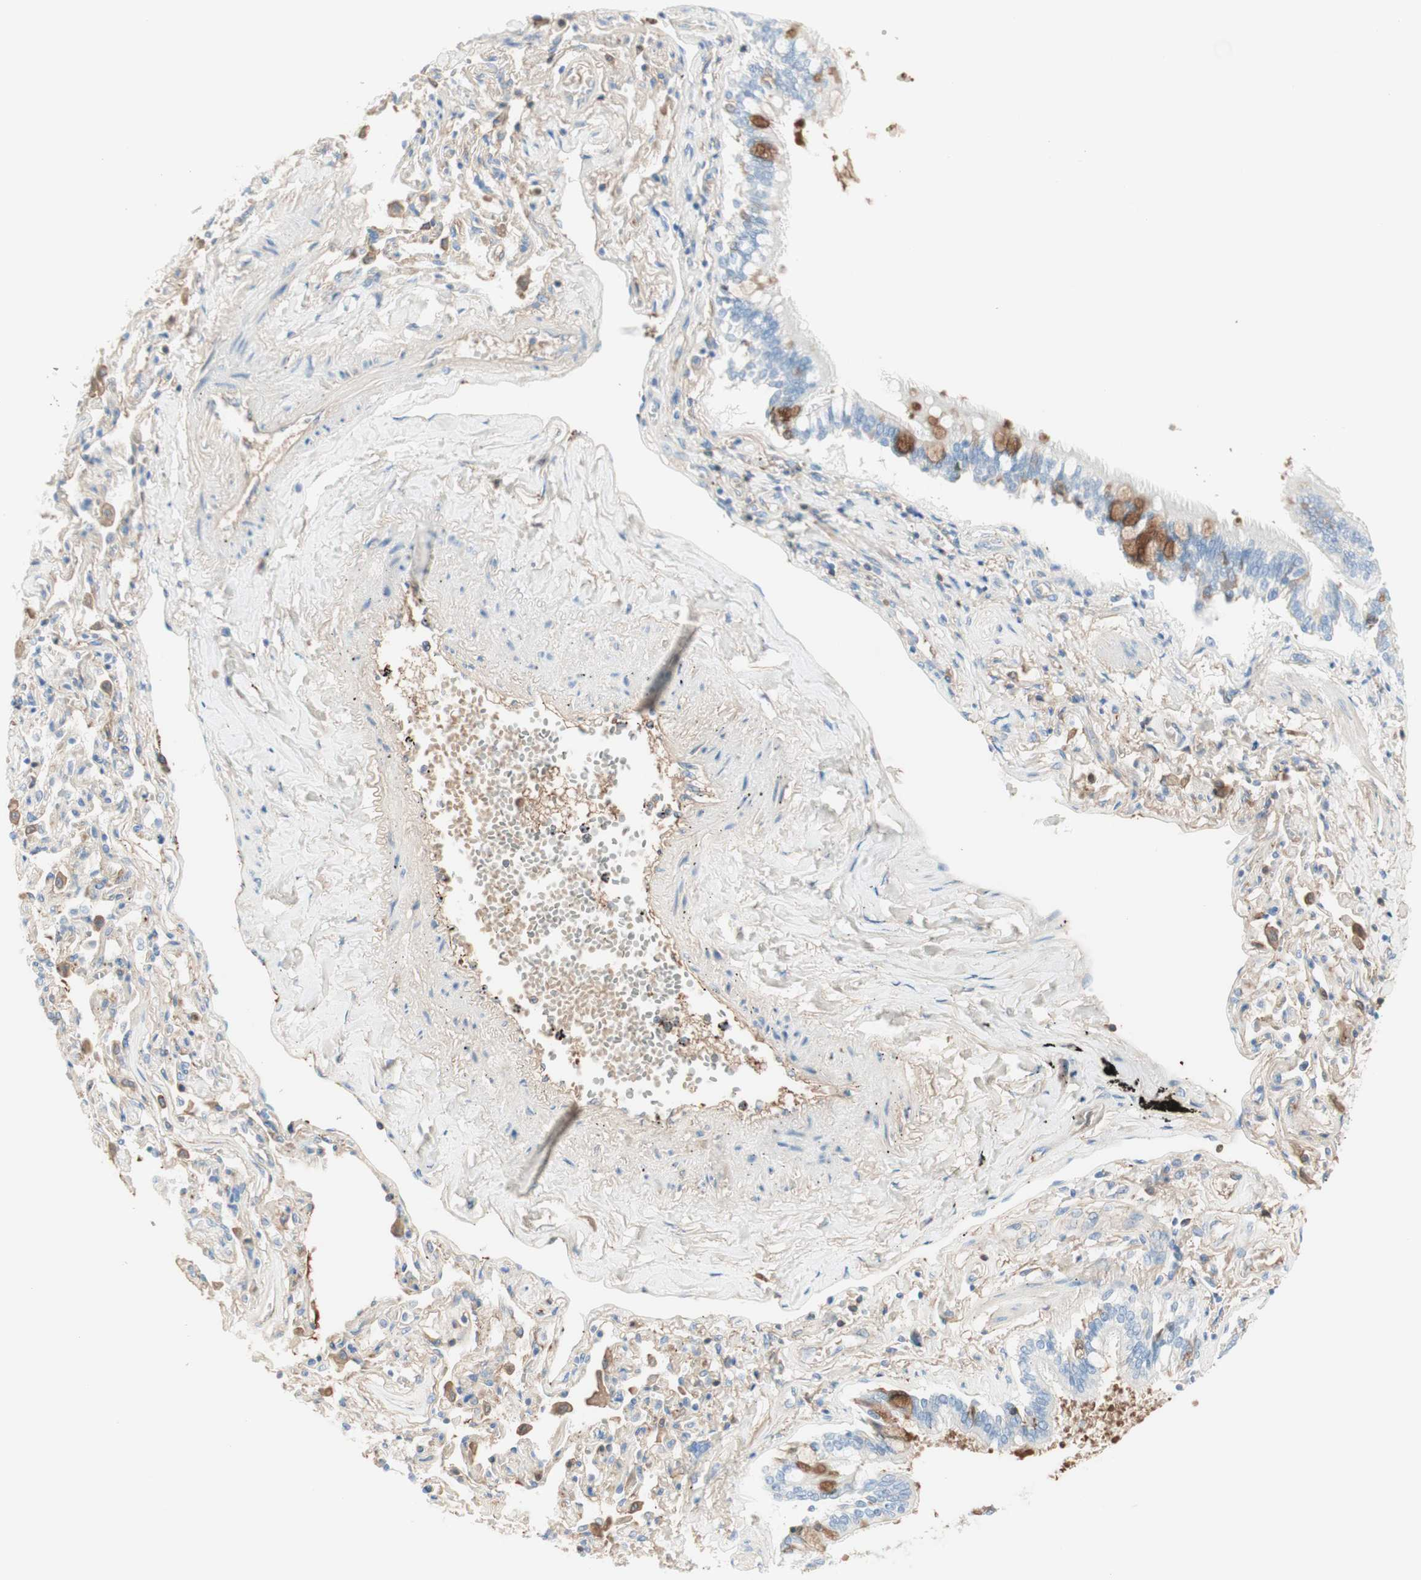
{"staining": {"intensity": "moderate", "quantity": "25%-75%", "location": "cytoplasmic/membranous"}, "tissue": "bronchus", "cell_type": "Respiratory epithelial cells", "image_type": "normal", "snomed": [{"axis": "morphology", "description": "Normal tissue, NOS"}, {"axis": "topography", "description": "Bronchus"}, {"axis": "topography", "description": "Lung"}], "caption": "Brown immunohistochemical staining in benign bronchus displays moderate cytoplasmic/membranous staining in approximately 25%-75% of respiratory epithelial cells. (Stains: DAB in brown, nuclei in blue, Microscopy: brightfield microscopy at high magnification).", "gene": "KNG1", "patient": {"sex": "male", "age": 64}}